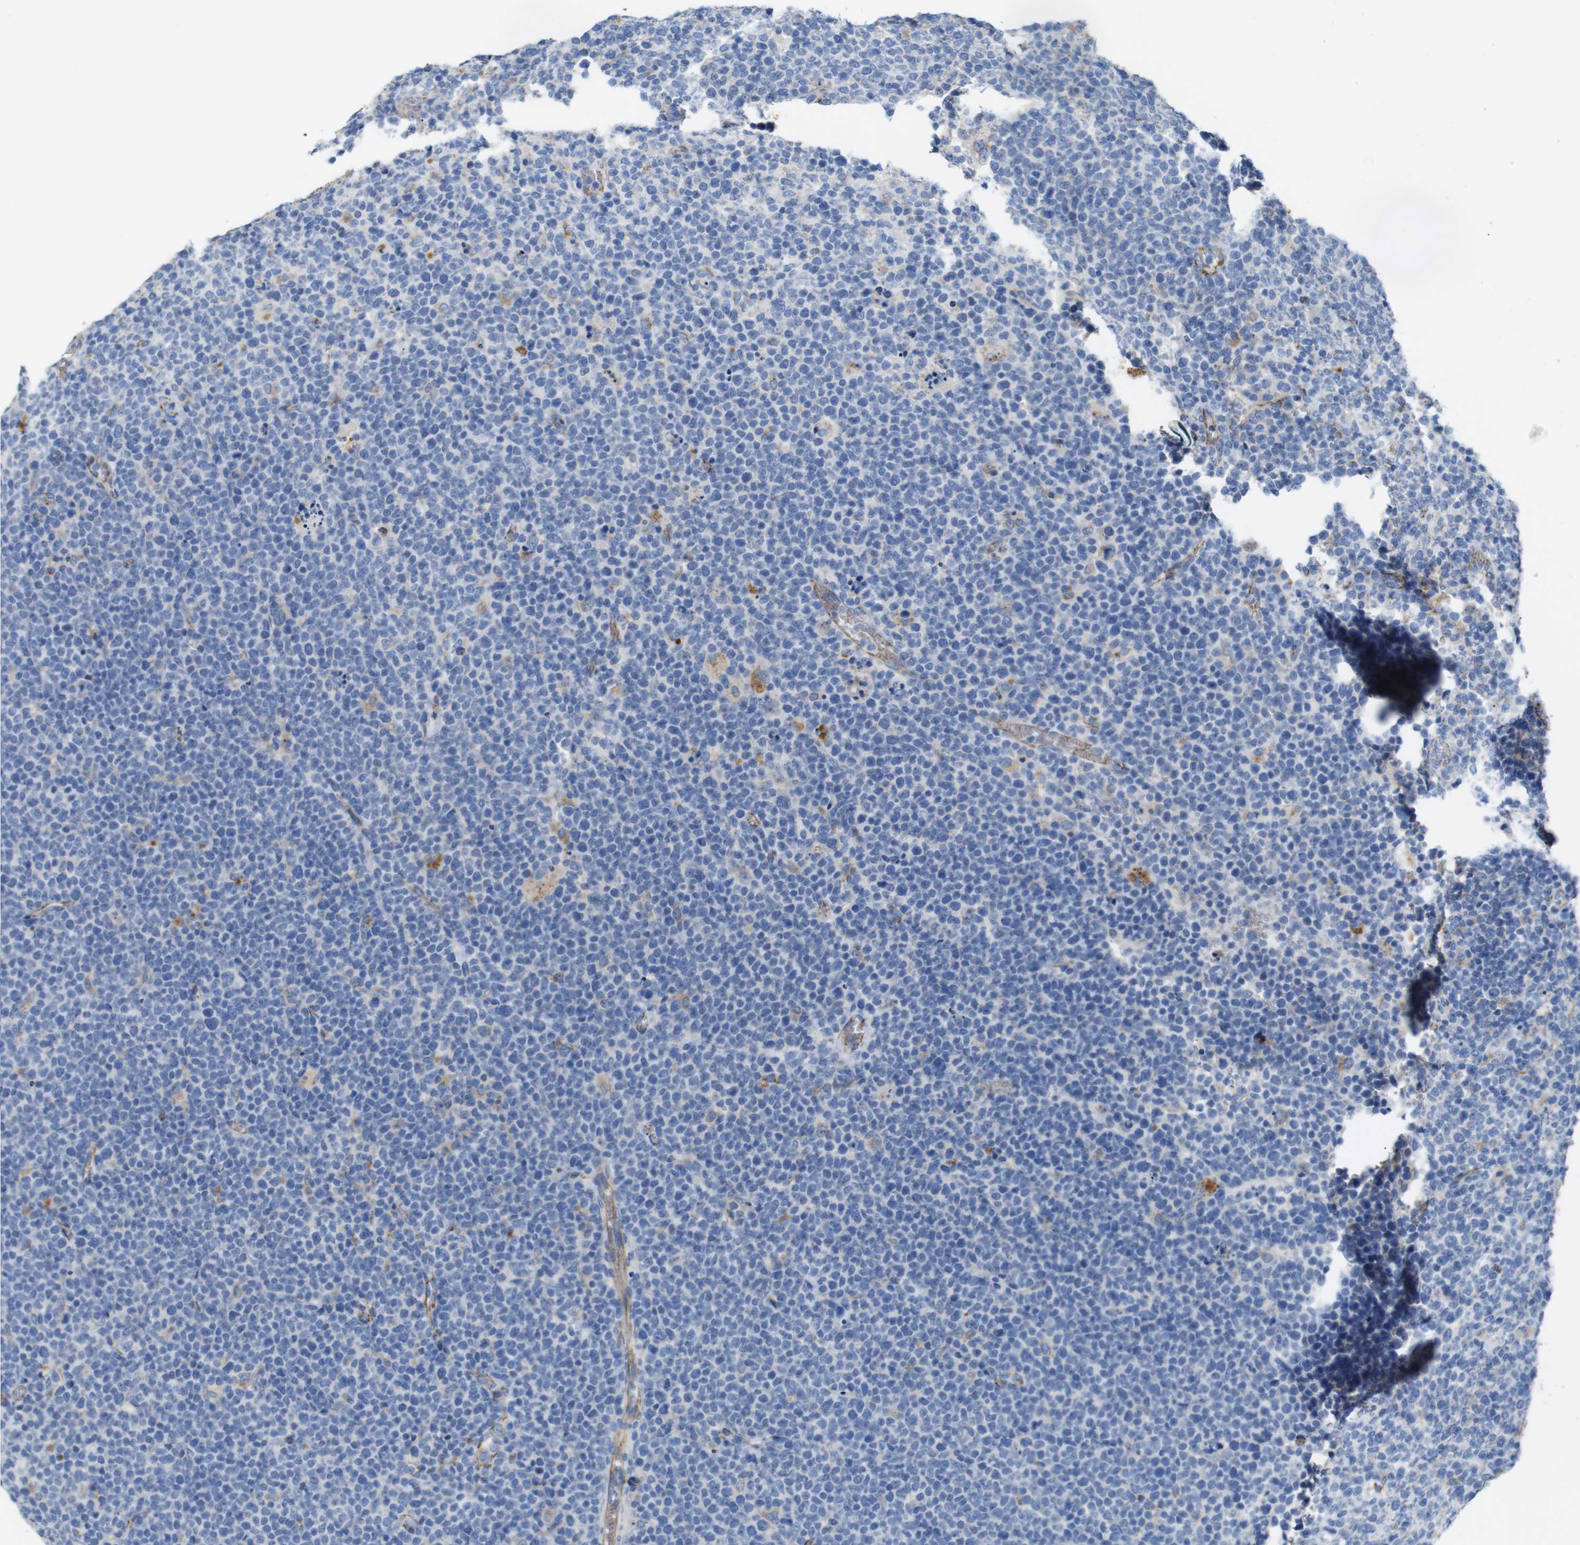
{"staining": {"intensity": "negative", "quantity": "none", "location": "none"}, "tissue": "lymphoma", "cell_type": "Tumor cells", "image_type": "cancer", "snomed": [{"axis": "morphology", "description": "Malignant lymphoma, non-Hodgkin's type, High grade"}, {"axis": "topography", "description": "Lymph node"}], "caption": "Tumor cells are negative for brown protein staining in high-grade malignant lymphoma, non-Hodgkin's type.", "gene": "NHLRC3", "patient": {"sex": "male", "age": 61}}